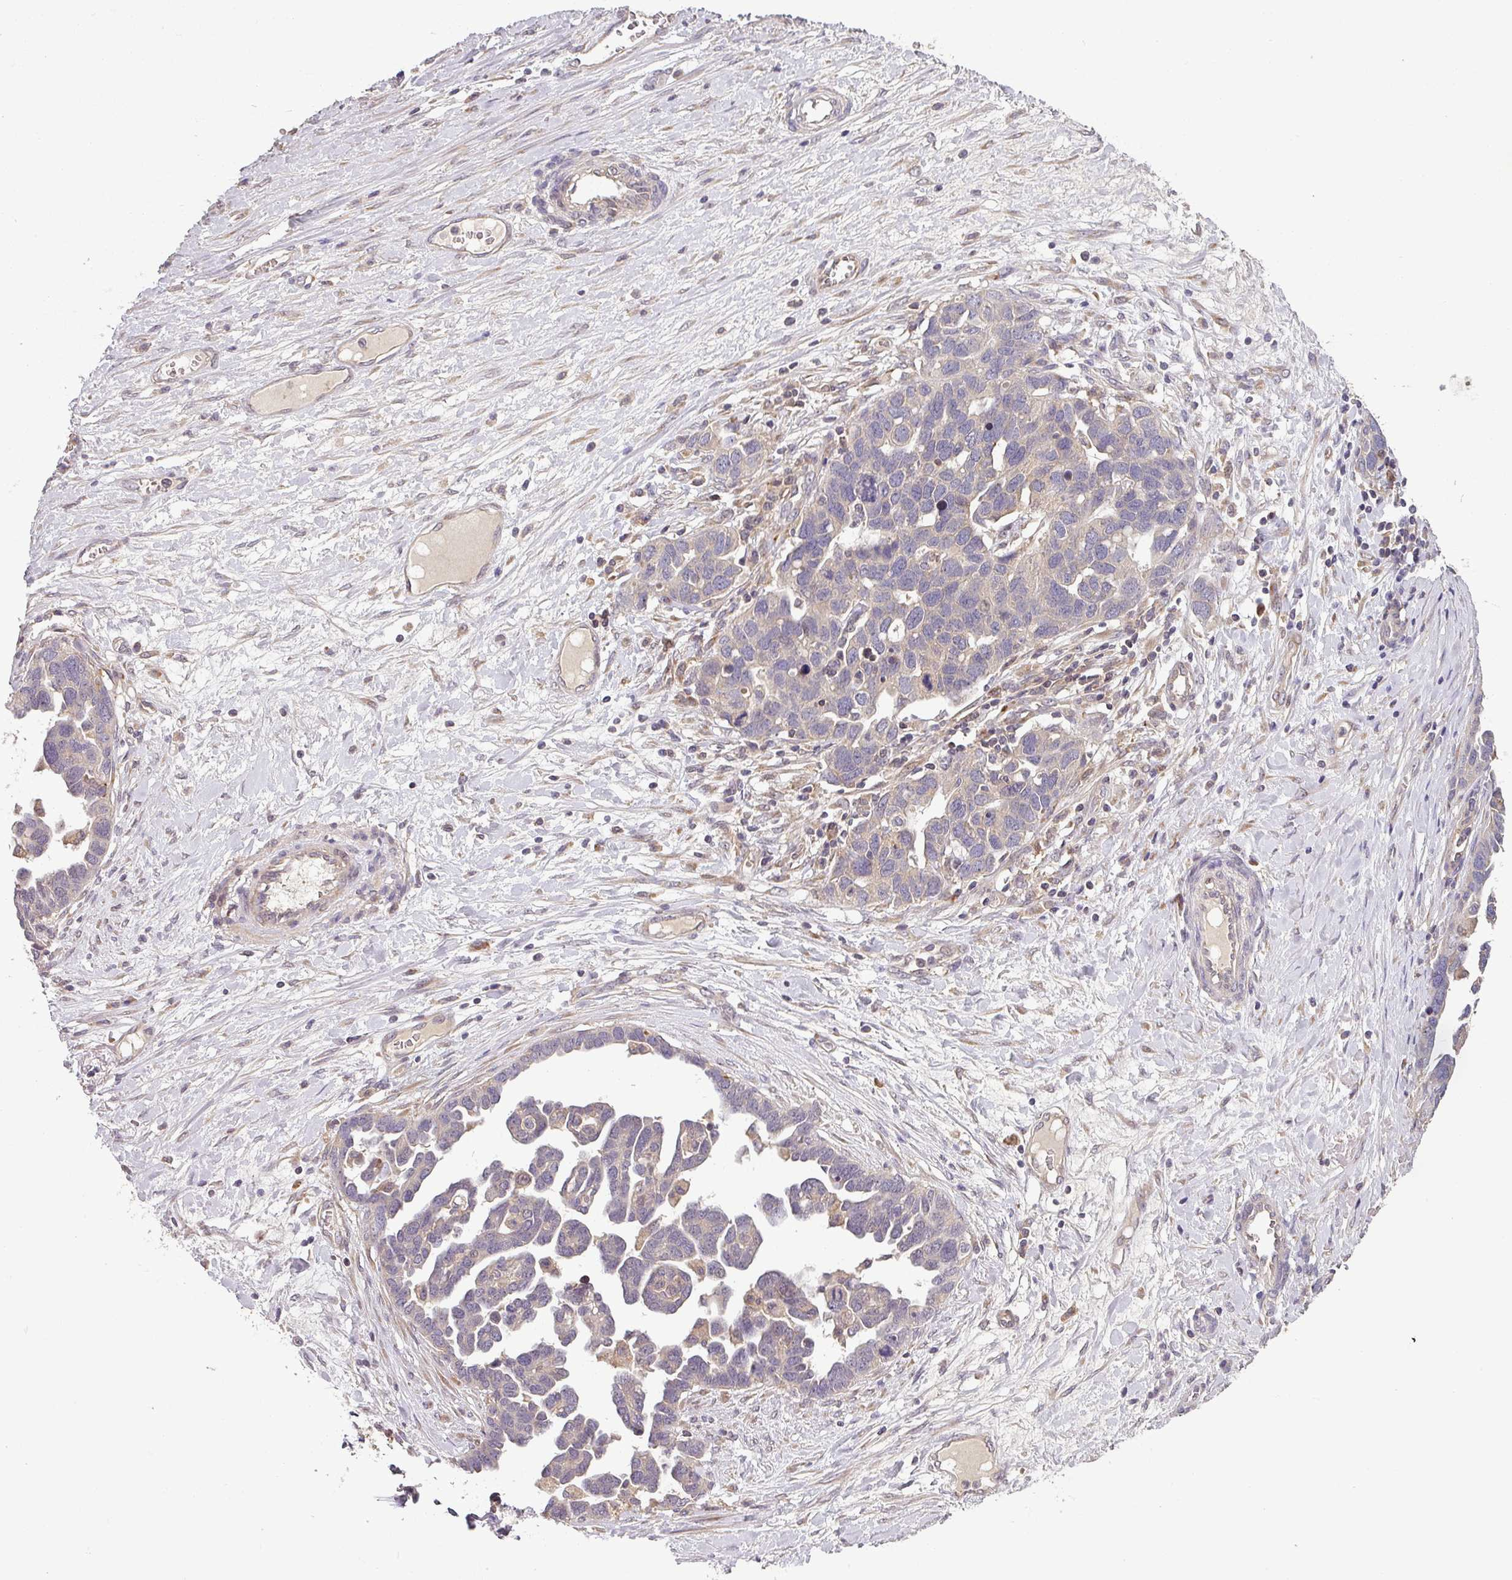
{"staining": {"intensity": "negative", "quantity": "none", "location": "none"}, "tissue": "ovarian cancer", "cell_type": "Tumor cells", "image_type": "cancer", "snomed": [{"axis": "morphology", "description": "Cystadenocarcinoma, serous, NOS"}, {"axis": "topography", "description": "Ovary"}], "caption": "IHC histopathology image of neoplastic tissue: serous cystadenocarcinoma (ovarian) stained with DAB (3,3'-diaminobenzidine) reveals no significant protein staining in tumor cells.", "gene": "SPCS3", "patient": {"sex": "female", "age": 54}}